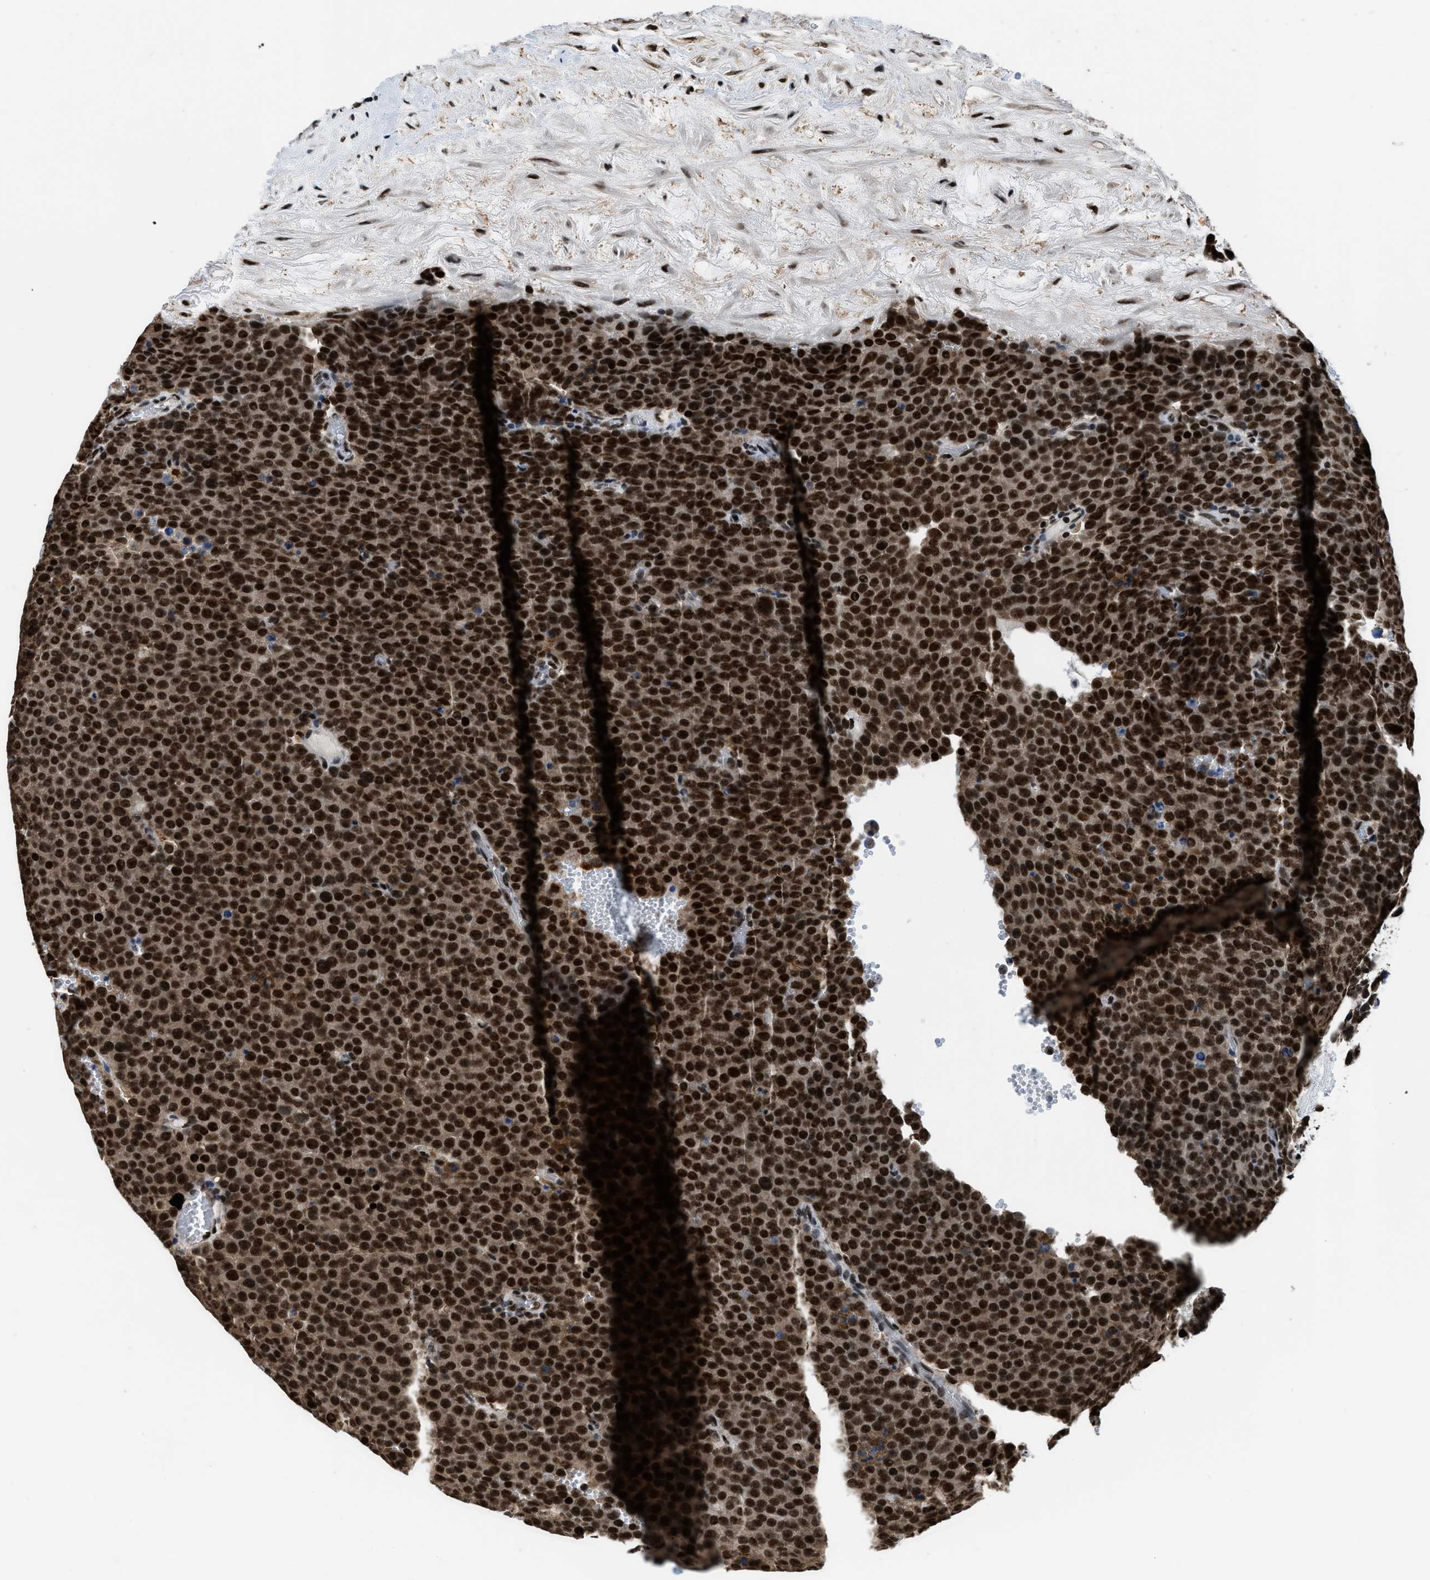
{"staining": {"intensity": "strong", "quantity": ">75%", "location": "nuclear"}, "tissue": "testis cancer", "cell_type": "Tumor cells", "image_type": "cancer", "snomed": [{"axis": "morphology", "description": "Normal tissue, NOS"}, {"axis": "morphology", "description": "Seminoma, NOS"}, {"axis": "topography", "description": "Testis"}], "caption": "About >75% of tumor cells in human testis cancer demonstrate strong nuclear protein positivity as visualized by brown immunohistochemical staining.", "gene": "HNRNPH2", "patient": {"sex": "male", "age": 71}}